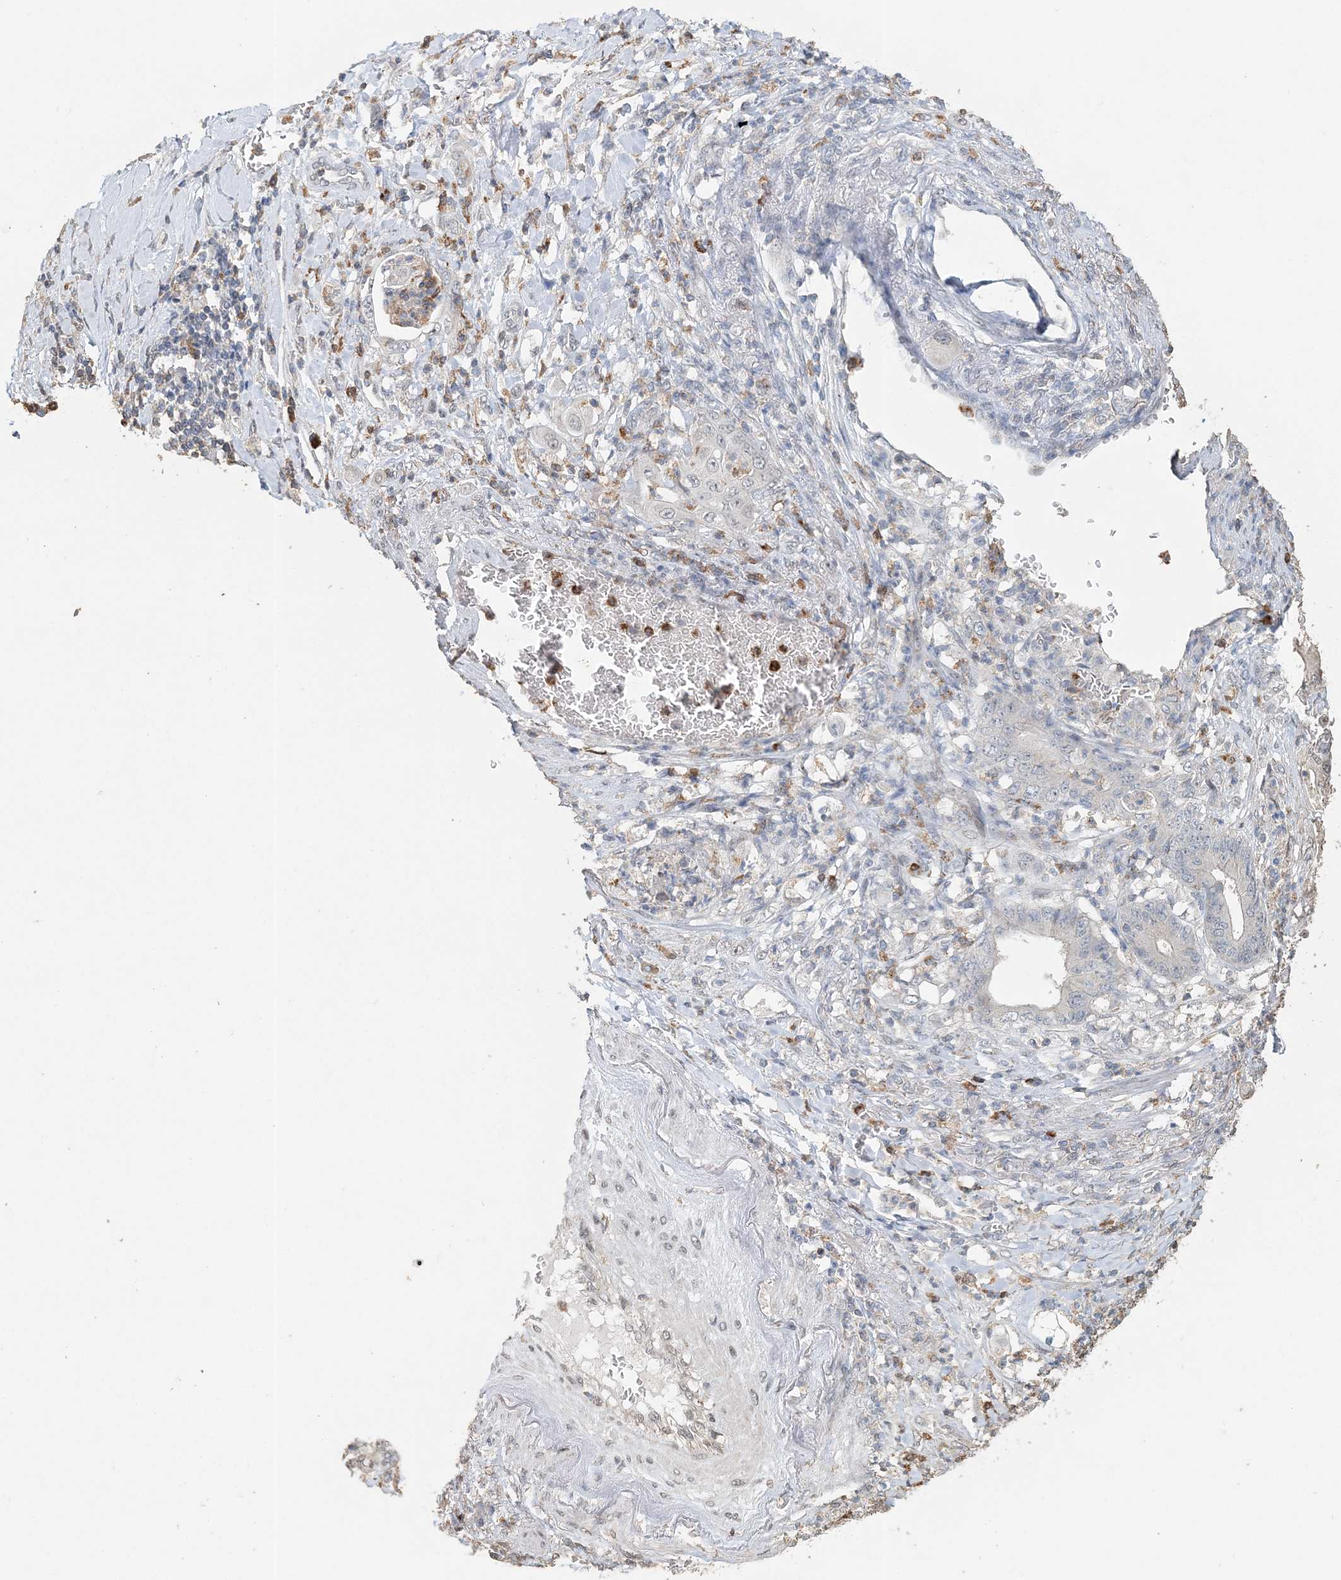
{"staining": {"intensity": "negative", "quantity": "none", "location": "none"}, "tissue": "stomach cancer", "cell_type": "Tumor cells", "image_type": "cancer", "snomed": [{"axis": "morphology", "description": "Adenocarcinoma, NOS"}, {"axis": "topography", "description": "Stomach"}], "caption": "A high-resolution photomicrograph shows IHC staining of stomach cancer, which exhibits no significant positivity in tumor cells.", "gene": "FAM110A", "patient": {"sex": "female", "age": 73}}